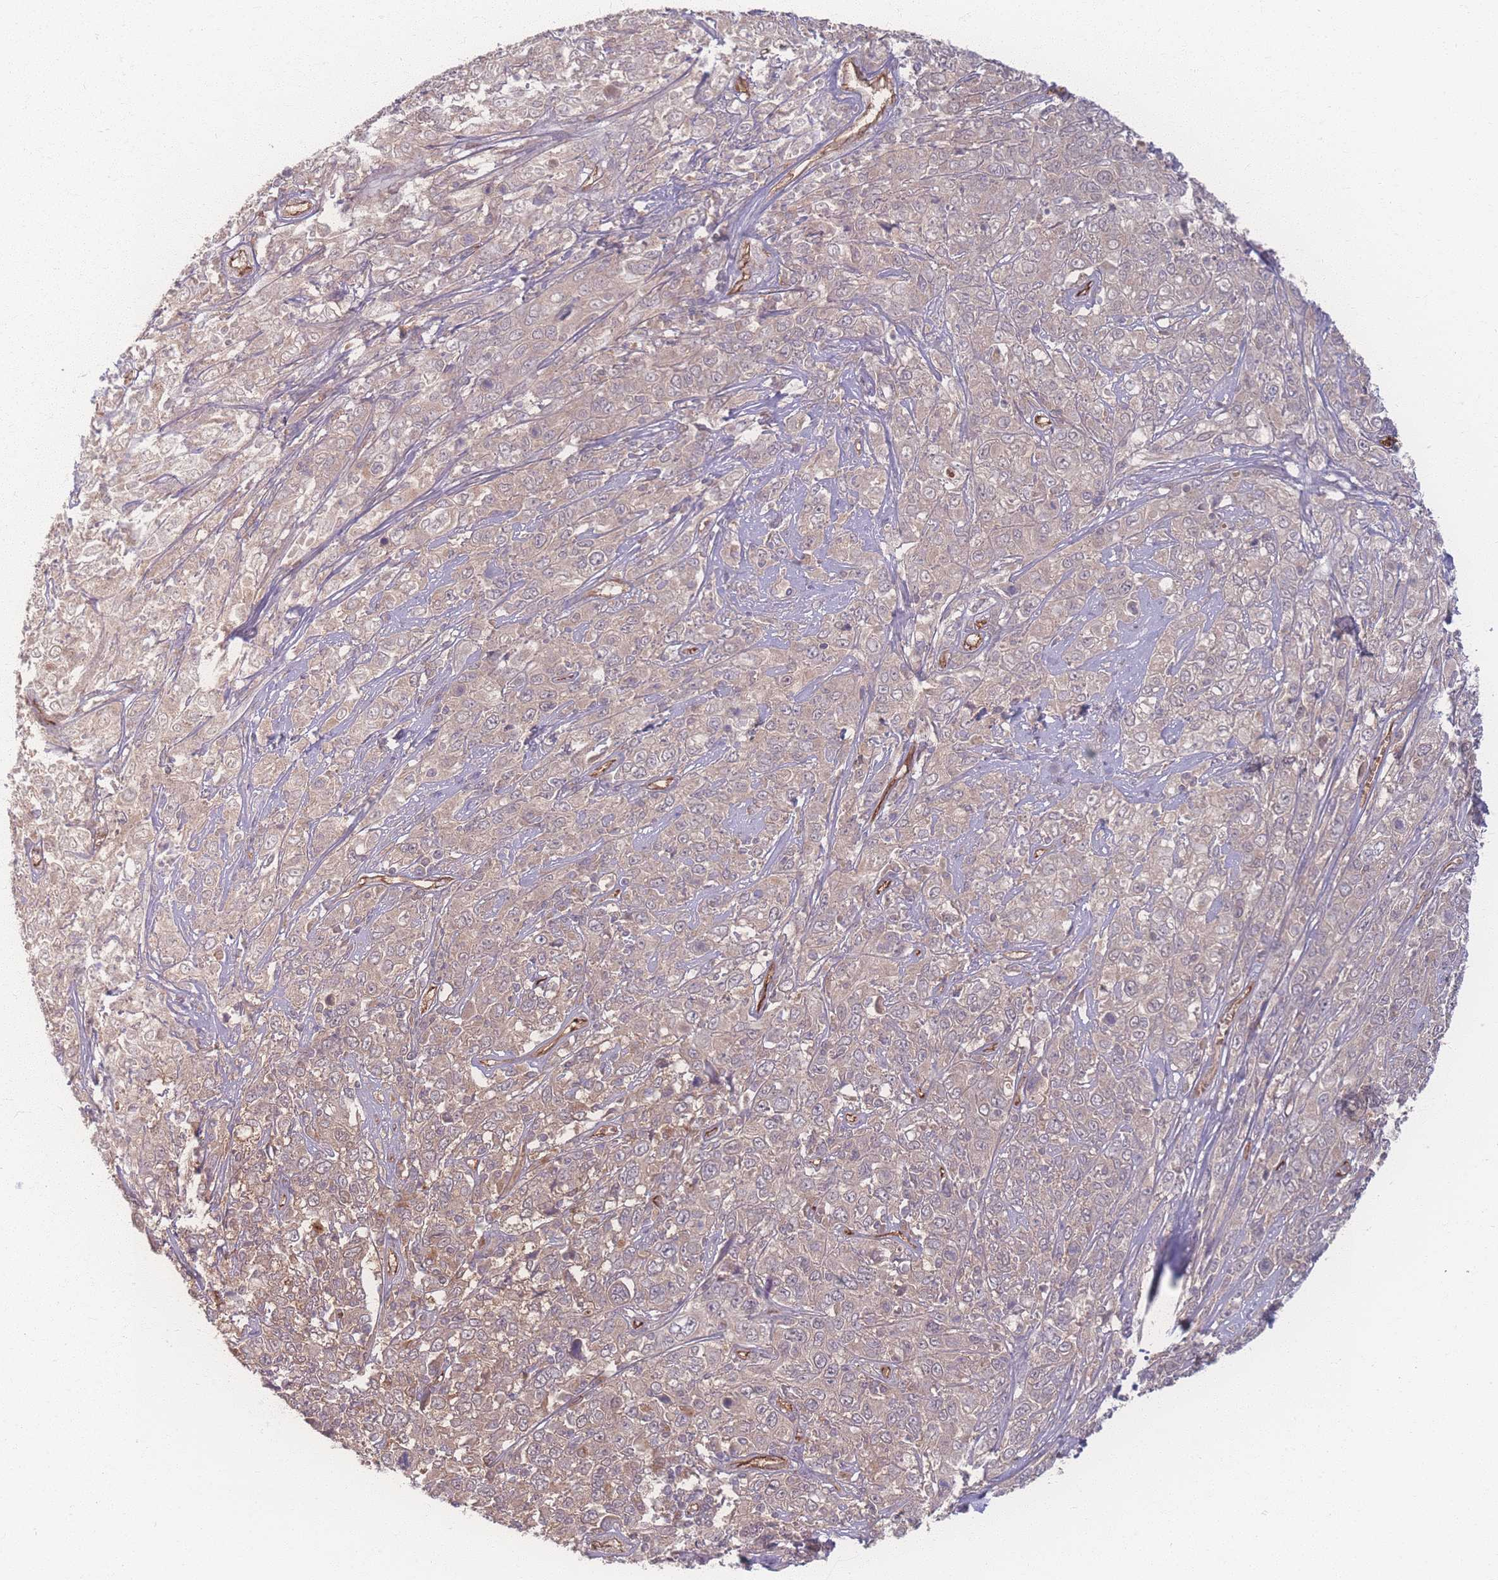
{"staining": {"intensity": "weak", "quantity": "<25%", "location": "cytoplasmic/membranous"}, "tissue": "cervical cancer", "cell_type": "Tumor cells", "image_type": "cancer", "snomed": [{"axis": "morphology", "description": "Squamous cell carcinoma, NOS"}, {"axis": "topography", "description": "Cervix"}], "caption": "Immunohistochemistry (IHC) micrograph of cervical squamous cell carcinoma stained for a protein (brown), which shows no expression in tumor cells. (Immunohistochemistry, brightfield microscopy, high magnification).", "gene": "INSR", "patient": {"sex": "female", "age": 46}}